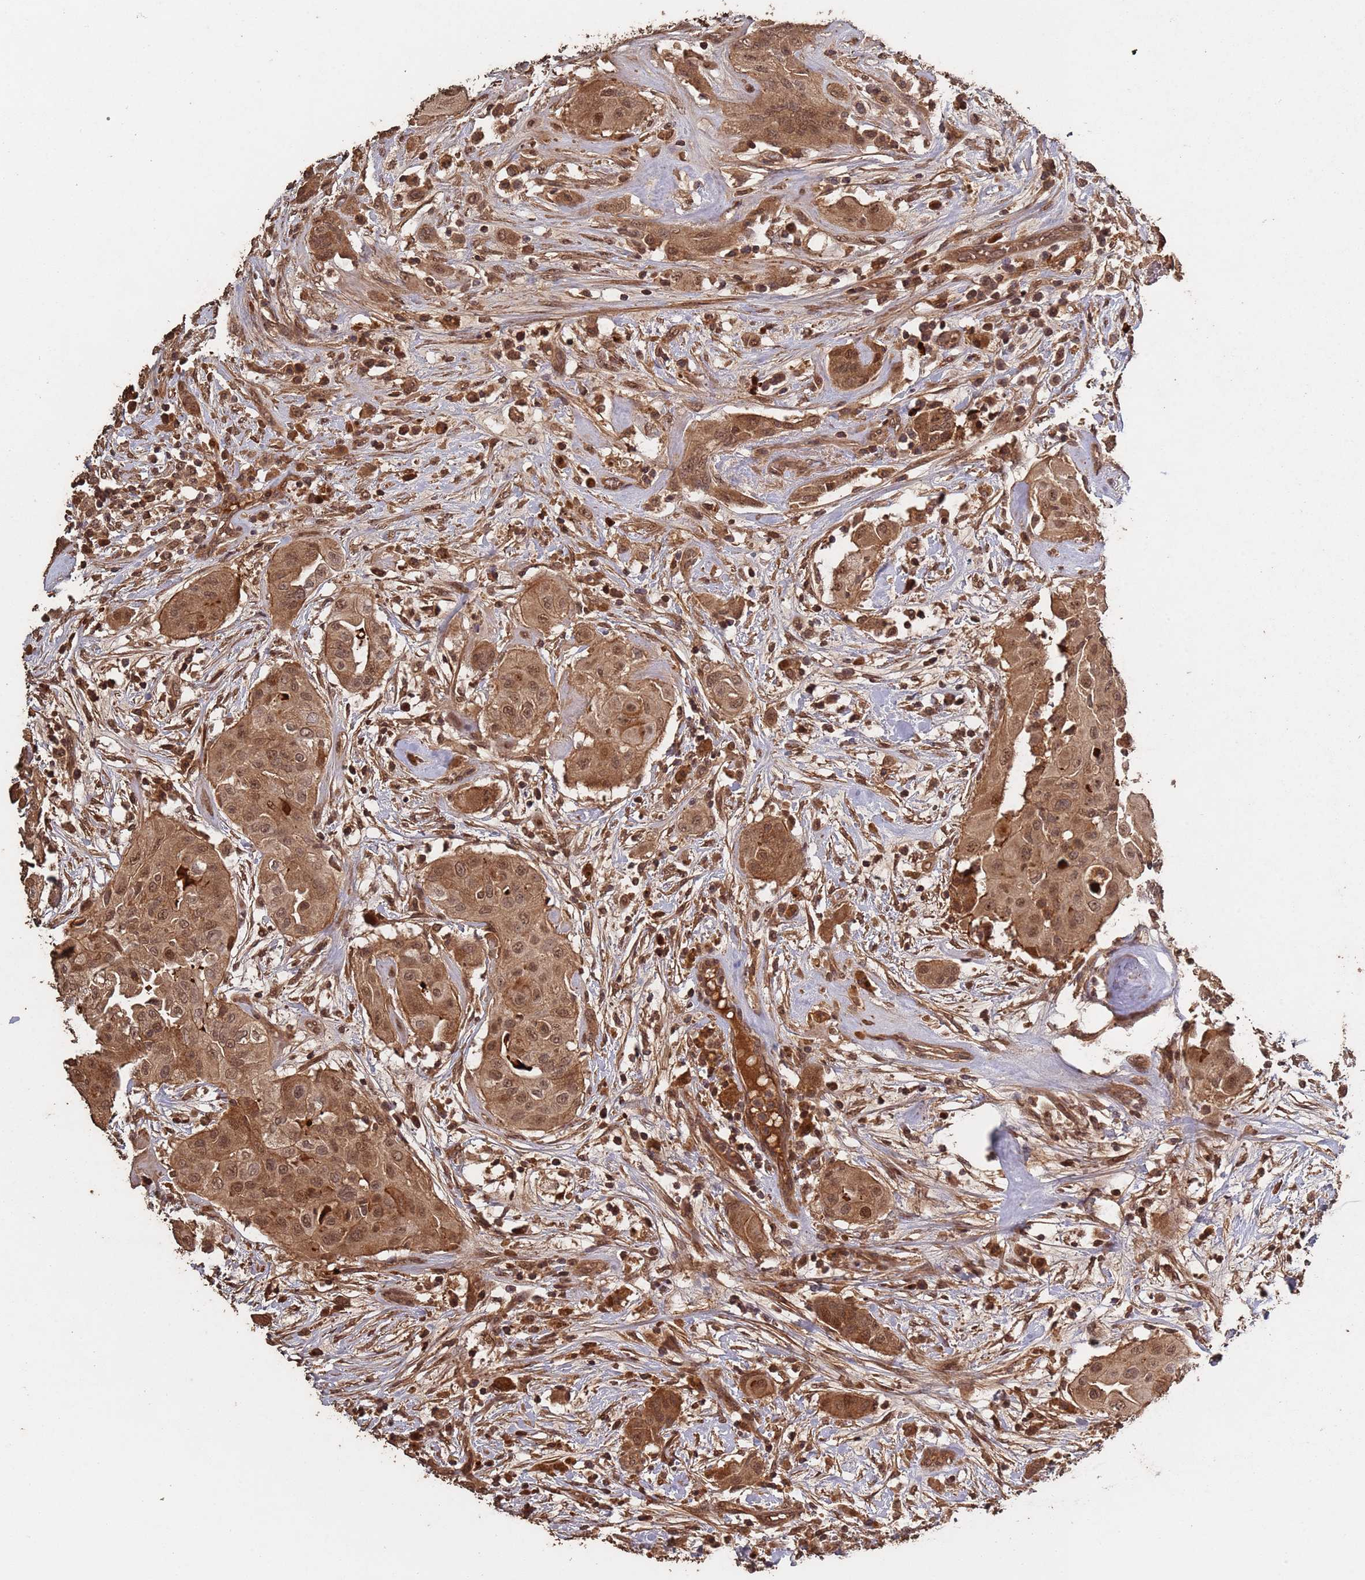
{"staining": {"intensity": "moderate", "quantity": ">75%", "location": "cytoplasmic/membranous,nuclear"}, "tissue": "thyroid cancer", "cell_type": "Tumor cells", "image_type": "cancer", "snomed": [{"axis": "morphology", "description": "Papillary adenocarcinoma, NOS"}, {"axis": "topography", "description": "Thyroid gland"}], "caption": "An image showing moderate cytoplasmic/membranous and nuclear expression in about >75% of tumor cells in thyroid cancer, as visualized by brown immunohistochemical staining.", "gene": "FRAT1", "patient": {"sex": "female", "age": 59}}